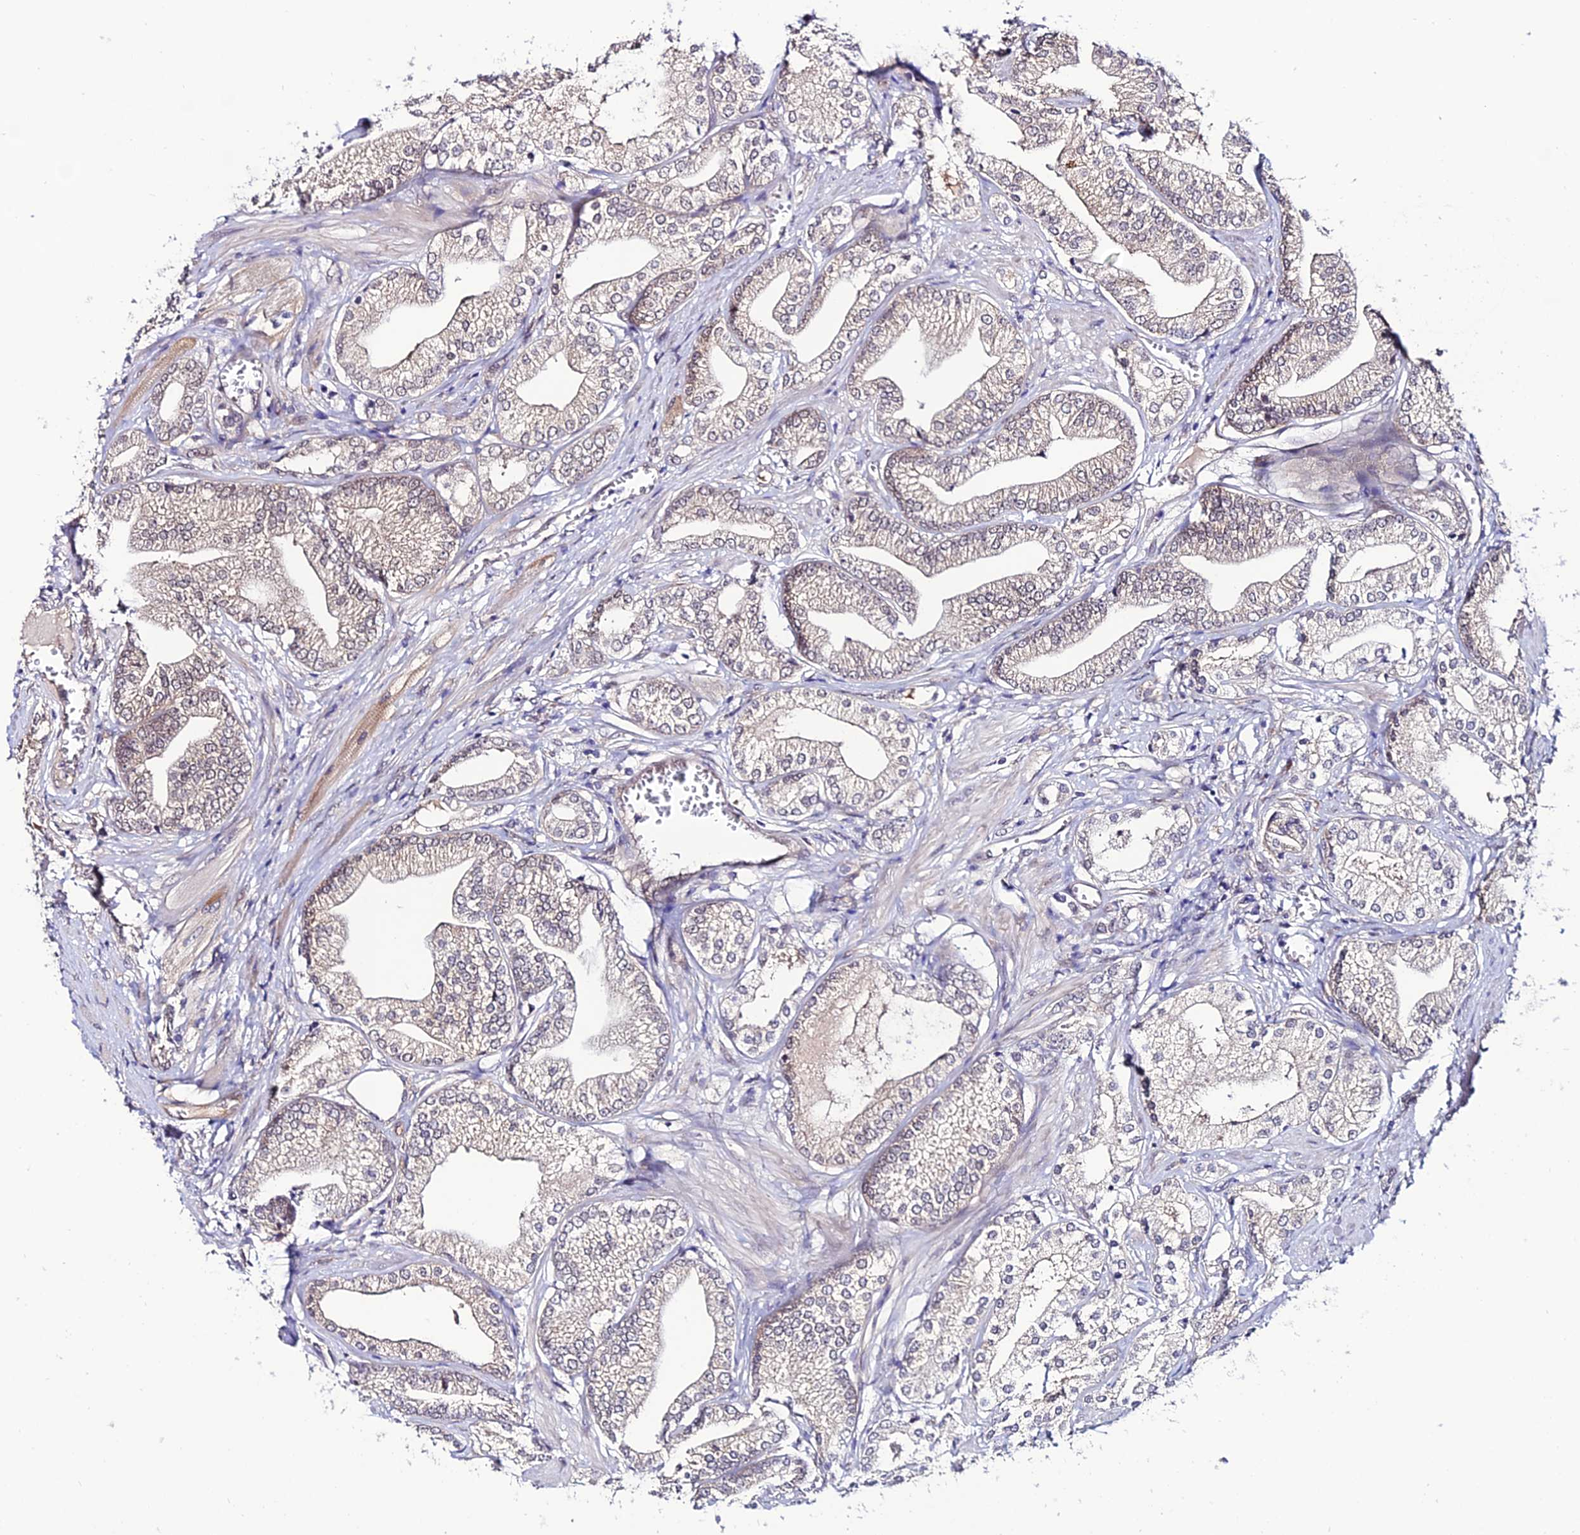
{"staining": {"intensity": "weak", "quantity": "25%-75%", "location": "cytoplasmic/membranous"}, "tissue": "prostate cancer", "cell_type": "Tumor cells", "image_type": "cancer", "snomed": [{"axis": "morphology", "description": "Adenocarcinoma, High grade"}, {"axis": "topography", "description": "Prostate"}], "caption": "A photomicrograph of high-grade adenocarcinoma (prostate) stained for a protein exhibits weak cytoplasmic/membranous brown staining in tumor cells.", "gene": "FZD8", "patient": {"sex": "male", "age": 50}}